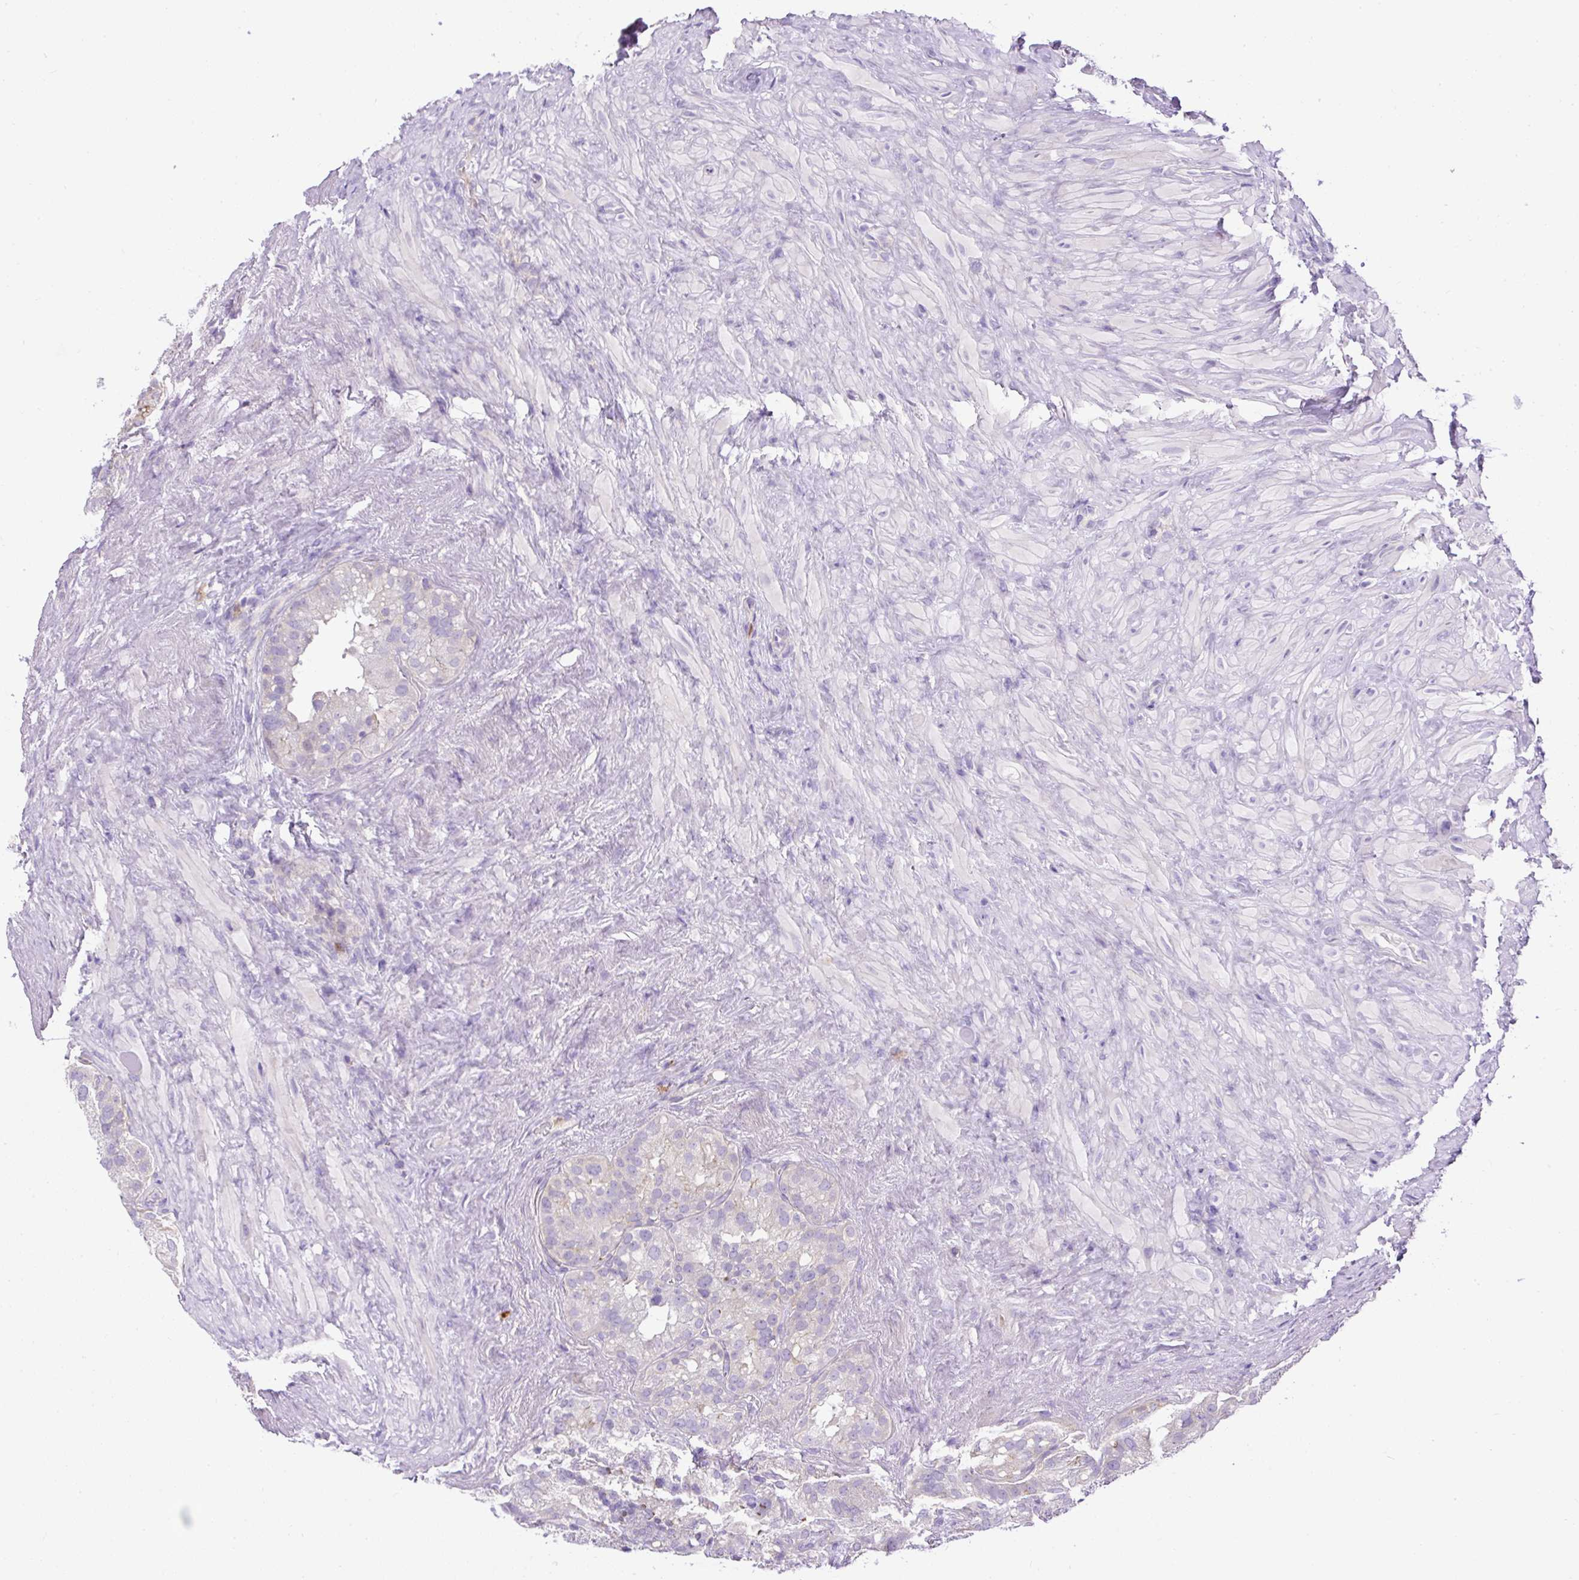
{"staining": {"intensity": "moderate", "quantity": "<25%", "location": "cytoplasmic/membranous"}, "tissue": "seminal vesicle", "cell_type": "Glandular cells", "image_type": "normal", "snomed": [{"axis": "morphology", "description": "Normal tissue, NOS"}, {"axis": "topography", "description": "Seminal veicle"}], "caption": "Human seminal vesicle stained with a protein marker shows moderate staining in glandular cells.", "gene": "CFAP47", "patient": {"sex": "male", "age": 69}}